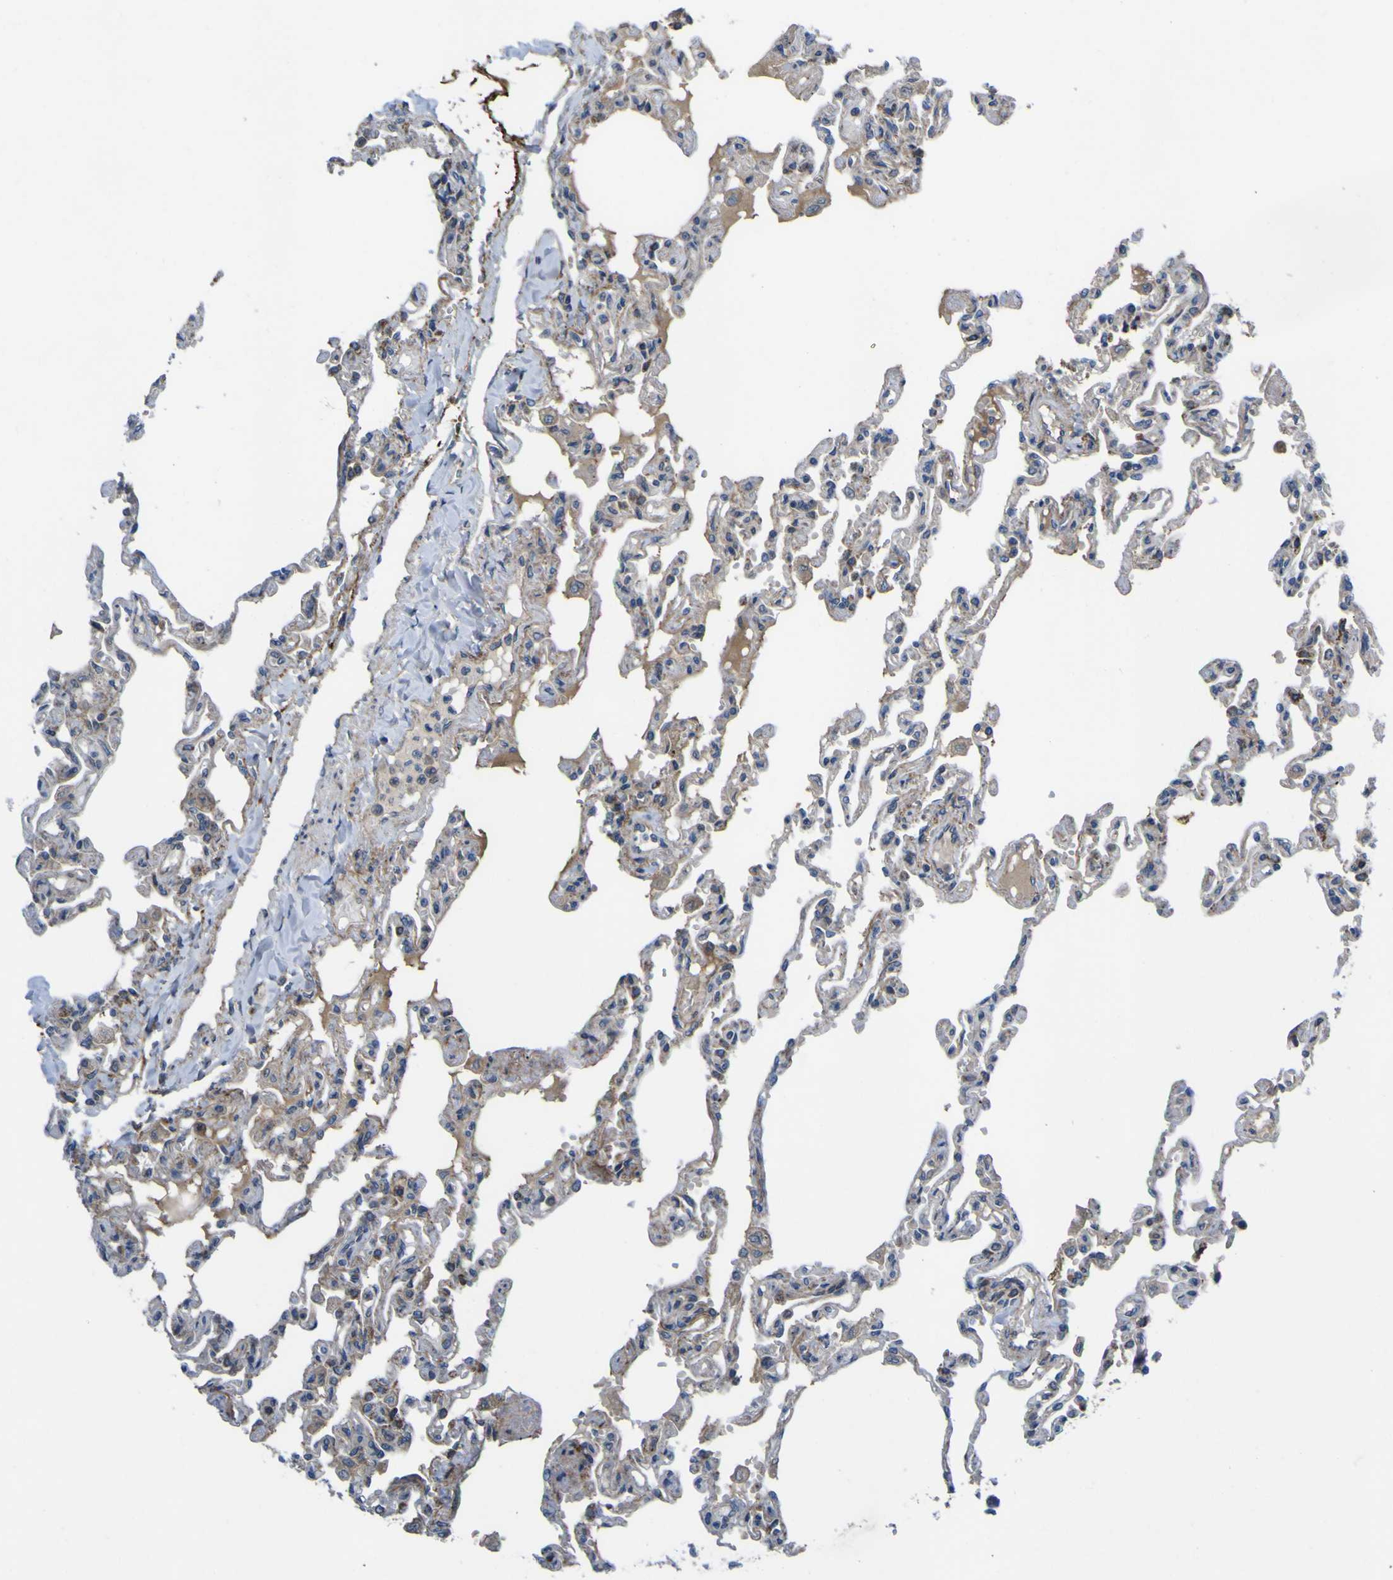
{"staining": {"intensity": "moderate", "quantity": "25%-75%", "location": "cytoplasmic/membranous"}, "tissue": "lung", "cell_type": "Alveolar cells", "image_type": "normal", "snomed": [{"axis": "morphology", "description": "Normal tissue, NOS"}, {"axis": "topography", "description": "Lung"}], "caption": "Immunohistochemical staining of unremarkable lung shows moderate cytoplasmic/membranous protein expression in about 25%-75% of alveolar cells.", "gene": "GPLD1", "patient": {"sex": "male", "age": 21}}